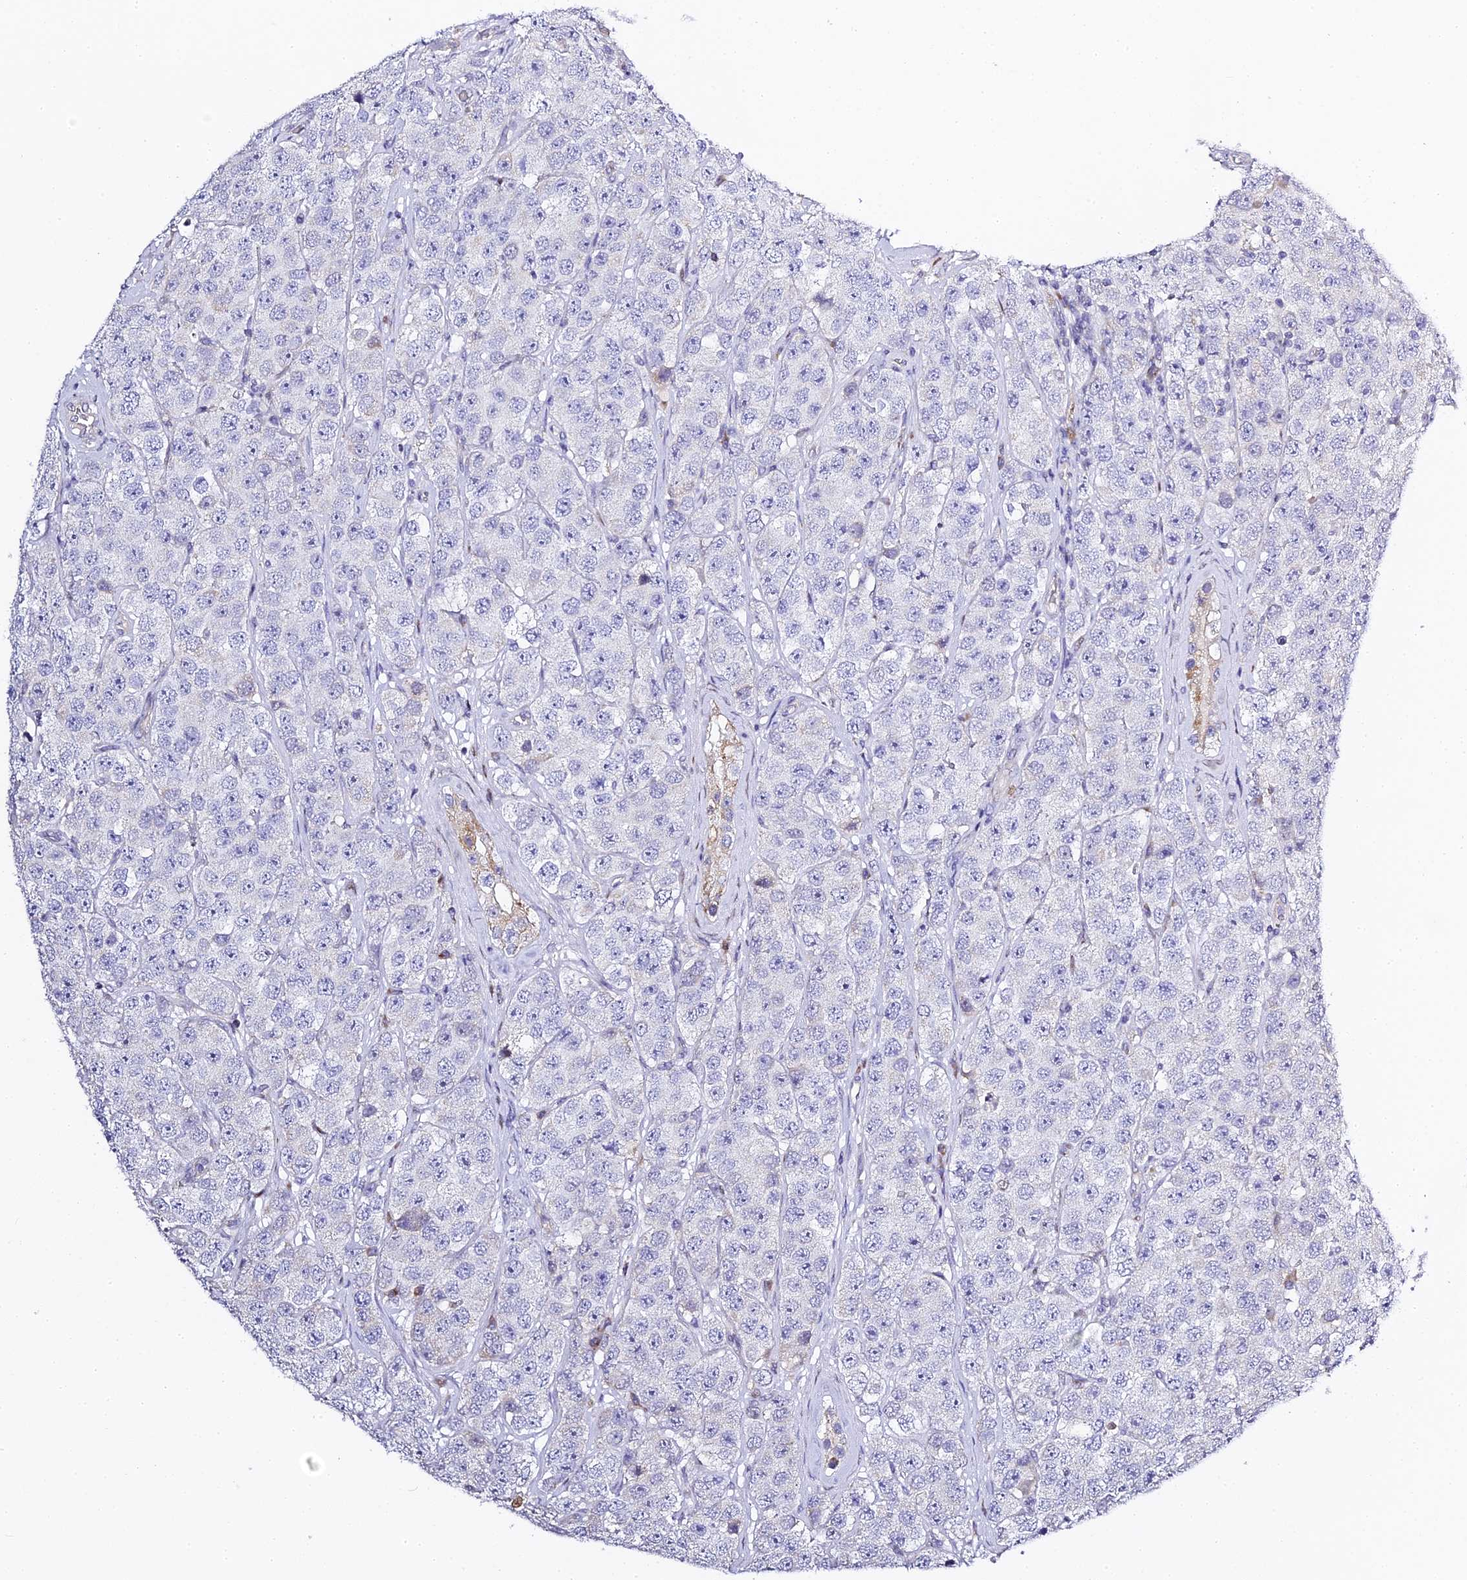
{"staining": {"intensity": "negative", "quantity": "none", "location": "none"}, "tissue": "testis cancer", "cell_type": "Tumor cells", "image_type": "cancer", "snomed": [{"axis": "morphology", "description": "Seminoma, NOS"}, {"axis": "topography", "description": "Testis"}], "caption": "This is an IHC image of human testis cancer. There is no positivity in tumor cells.", "gene": "SERP1", "patient": {"sex": "male", "age": 28}}